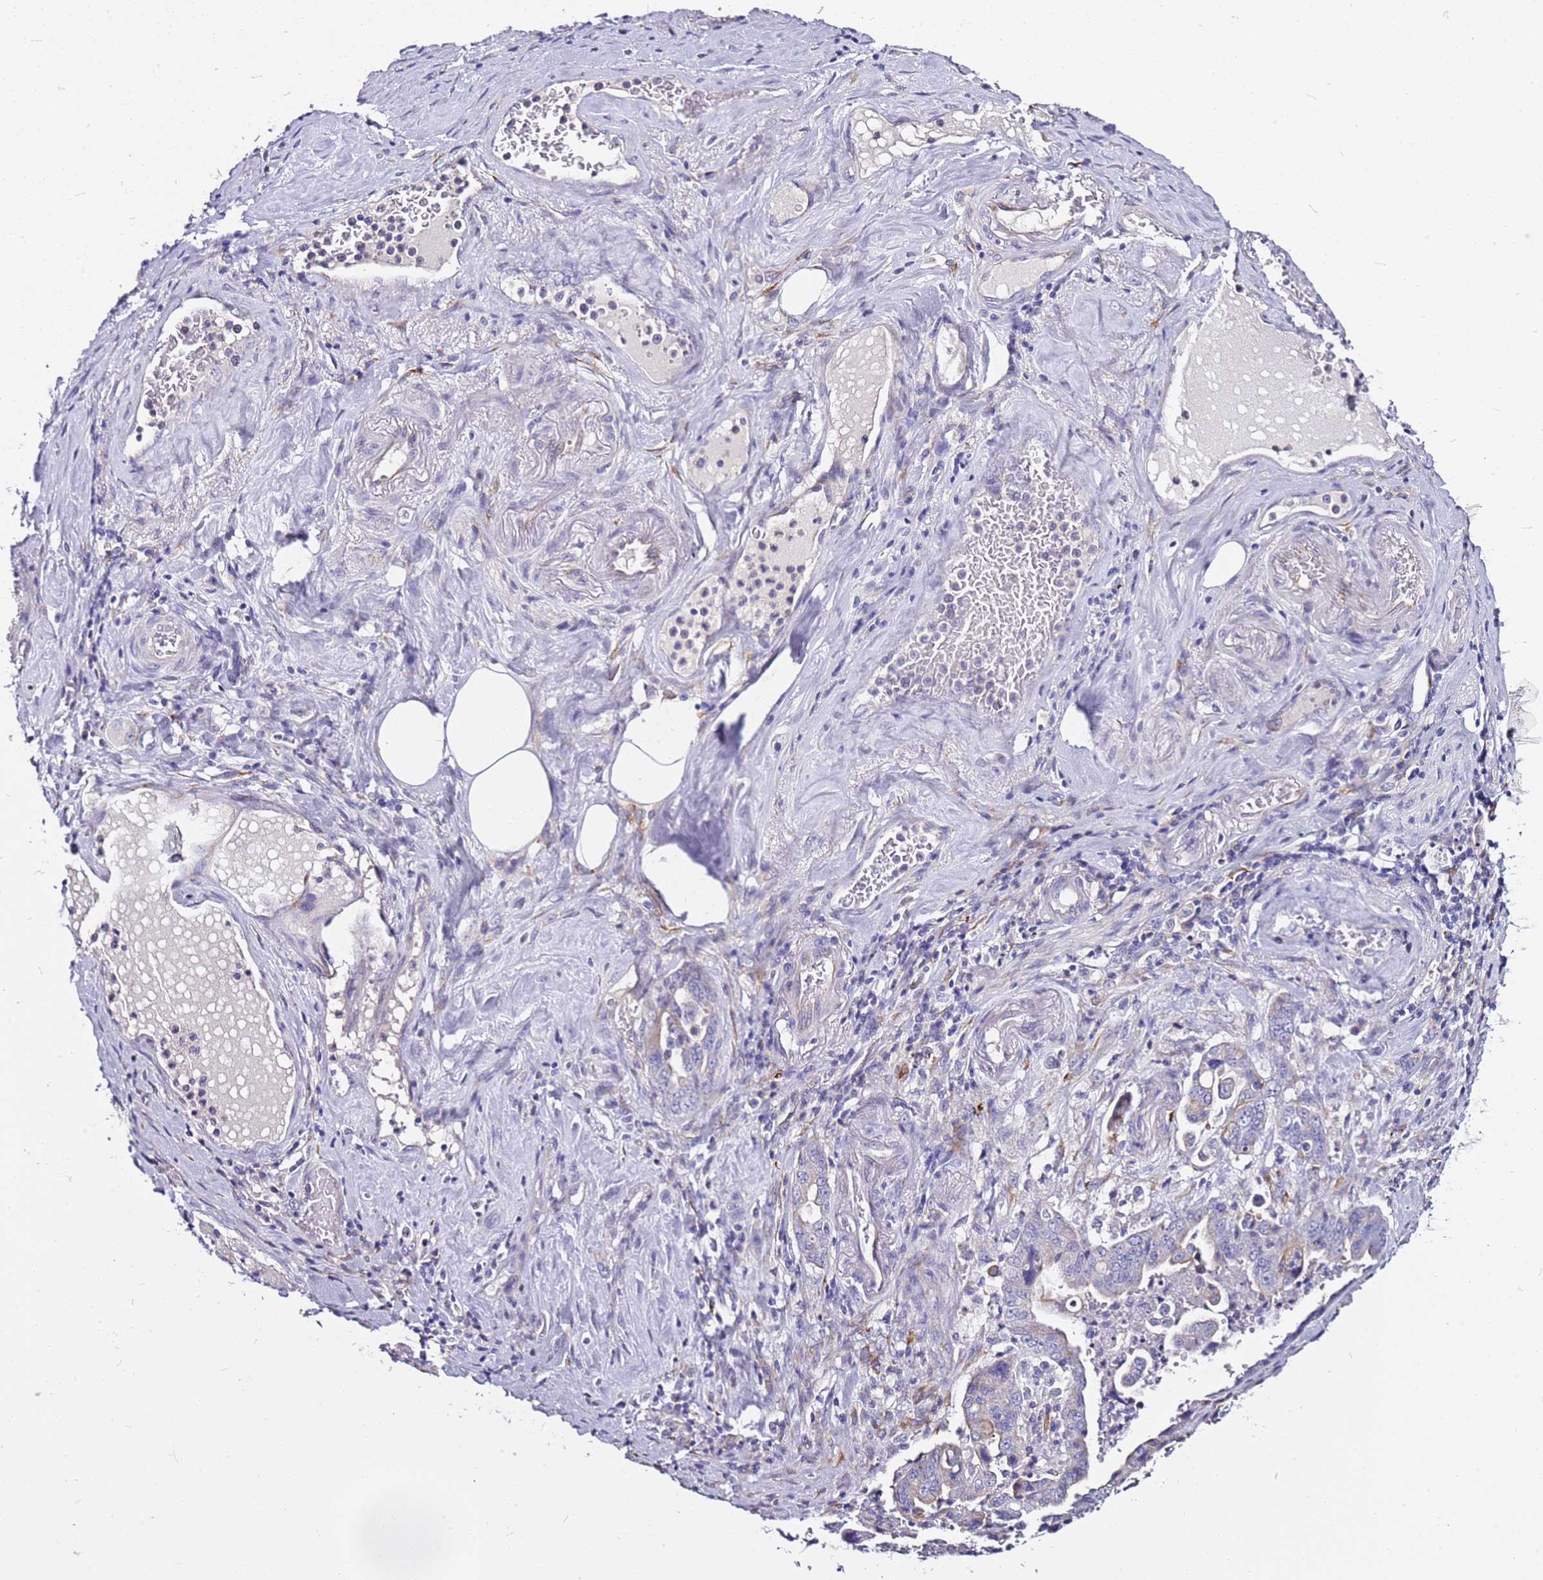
{"staining": {"intensity": "weak", "quantity": "<25%", "location": "cytoplasmic/membranous"}, "tissue": "pancreatic cancer", "cell_type": "Tumor cells", "image_type": "cancer", "snomed": [{"axis": "morphology", "description": "Adenocarcinoma, NOS"}, {"axis": "topography", "description": "Pancreas"}], "caption": "A micrograph of human pancreatic cancer is negative for staining in tumor cells. (DAB (3,3'-diaminobenzidine) immunohistochemistry, high magnification).", "gene": "CASD1", "patient": {"sex": "male", "age": 70}}